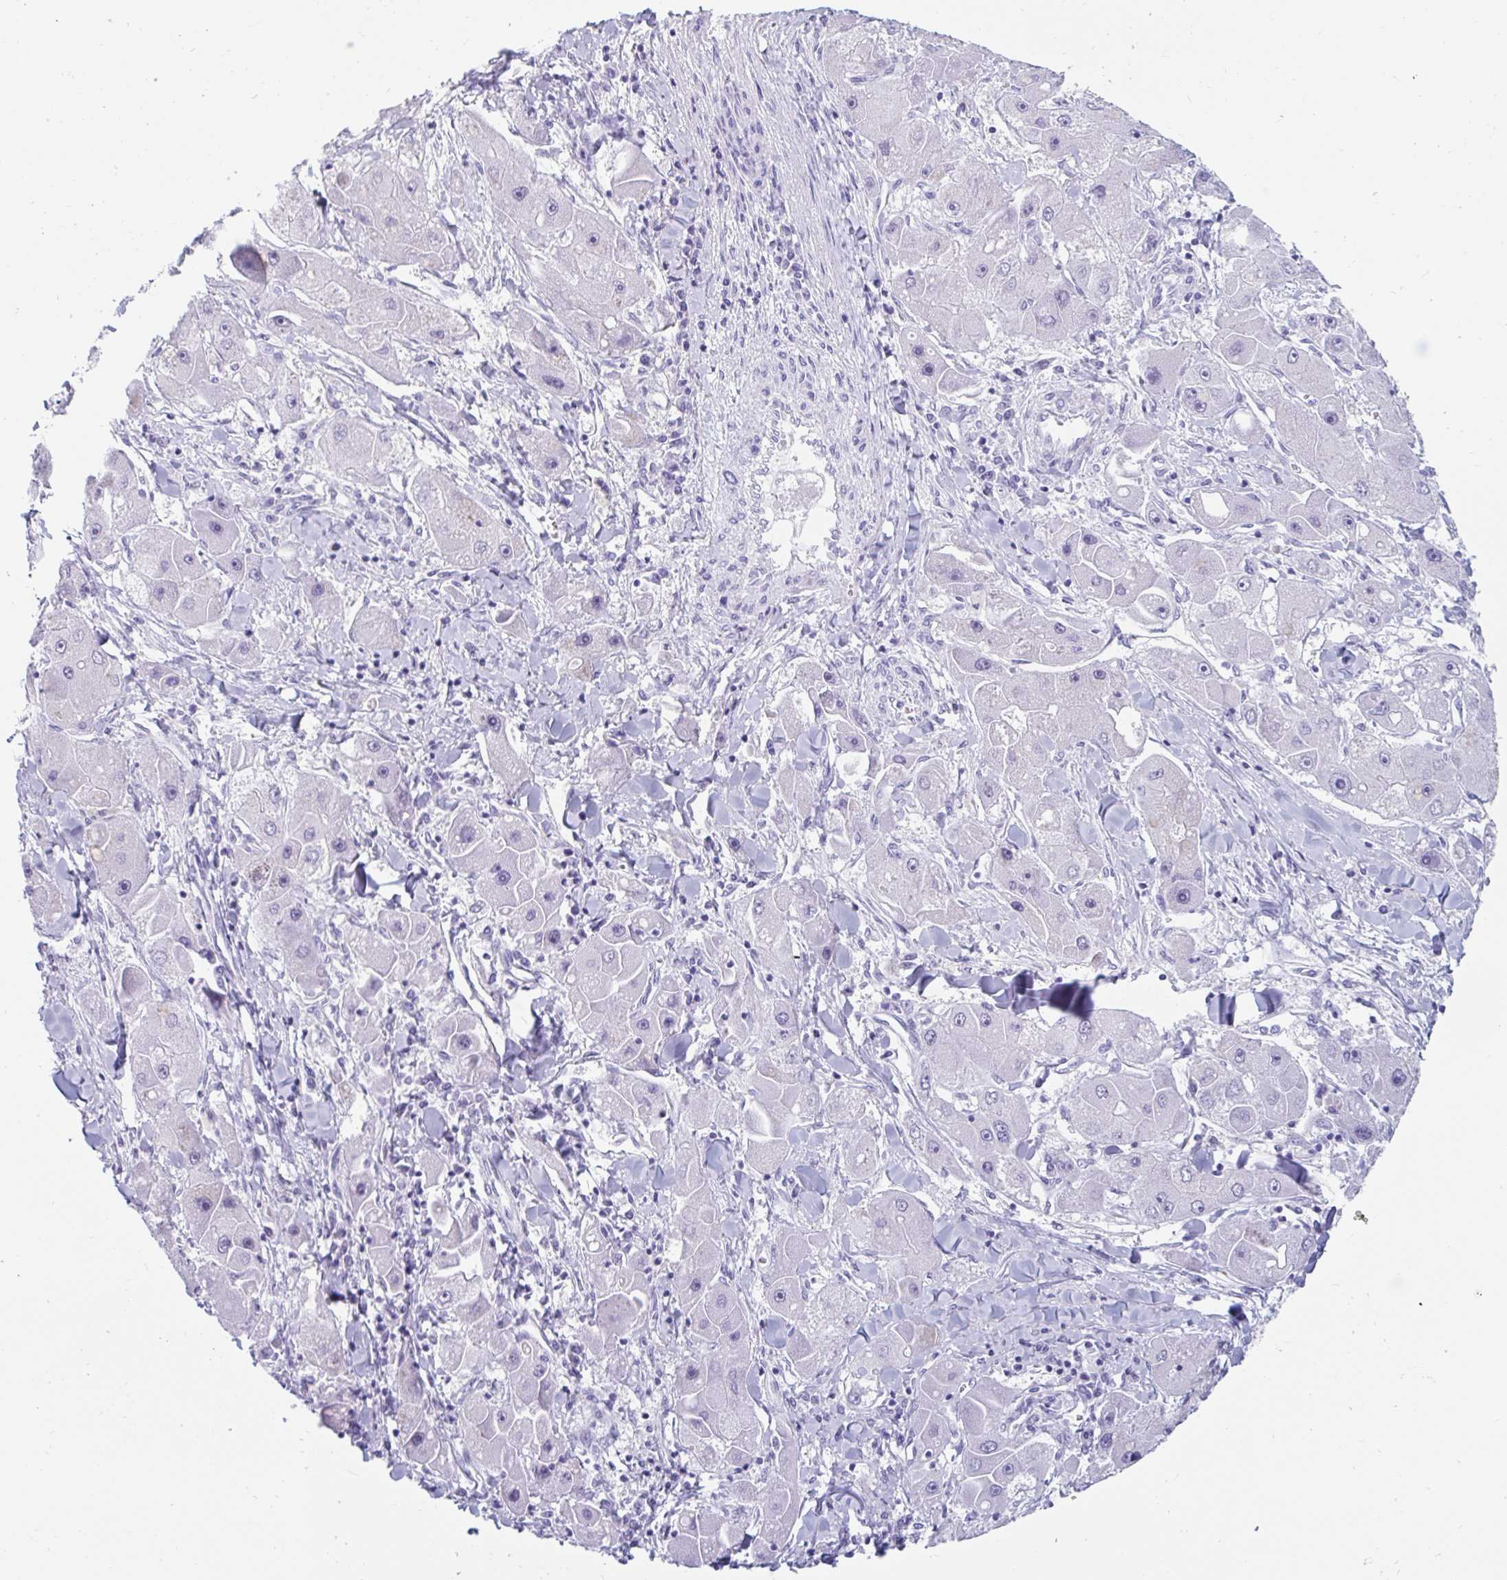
{"staining": {"intensity": "negative", "quantity": "none", "location": "none"}, "tissue": "liver cancer", "cell_type": "Tumor cells", "image_type": "cancer", "snomed": [{"axis": "morphology", "description": "Carcinoma, Hepatocellular, NOS"}, {"axis": "topography", "description": "Liver"}], "caption": "This is an immunohistochemistry (IHC) histopathology image of liver cancer (hepatocellular carcinoma). There is no expression in tumor cells.", "gene": "GKN2", "patient": {"sex": "male", "age": 24}}